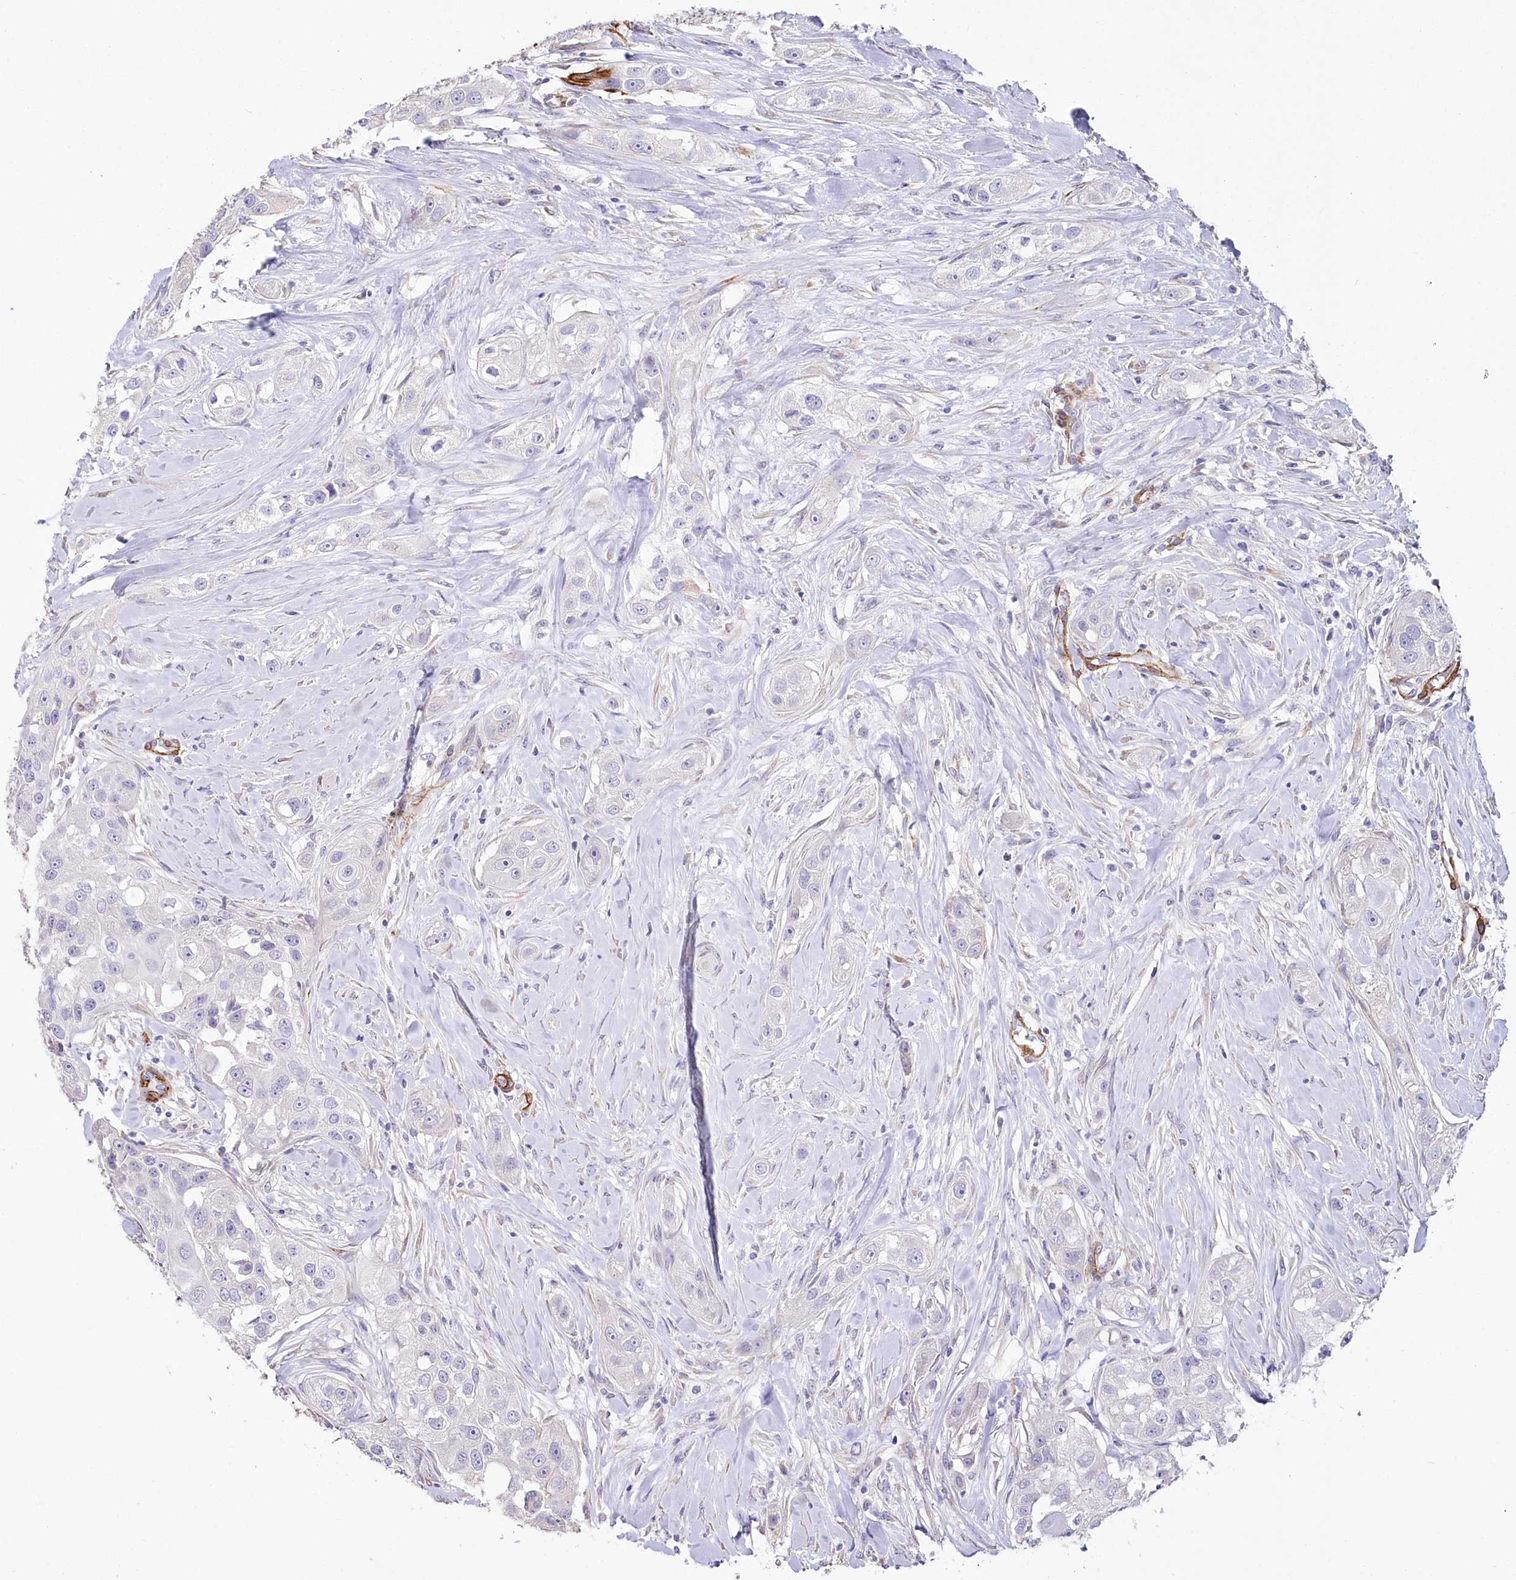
{"staining": {"intensity": "negative", "quantity": "none", "location": "none"}, "tissue": "head and neck cancer", "cell_type": "Tumor cells", "image_type": "cancer", "snomed": [{"axis": "morphology", "description": "Normal tissue, NOS"}, {"axis": "morphology", "description": "Squamous cell carcinoma, NOS"}, {"axis": "topography", "description": "Skeletal muscle"}, {"axis": "topography", "description": "Head-Neck"}], "caption": "Tumor cells show no significant protein positivity in head and neck cancer (squamous cell carcinoma).", "gene": "SYNPO2", "patient": {"sex": "male", "age": 51}}